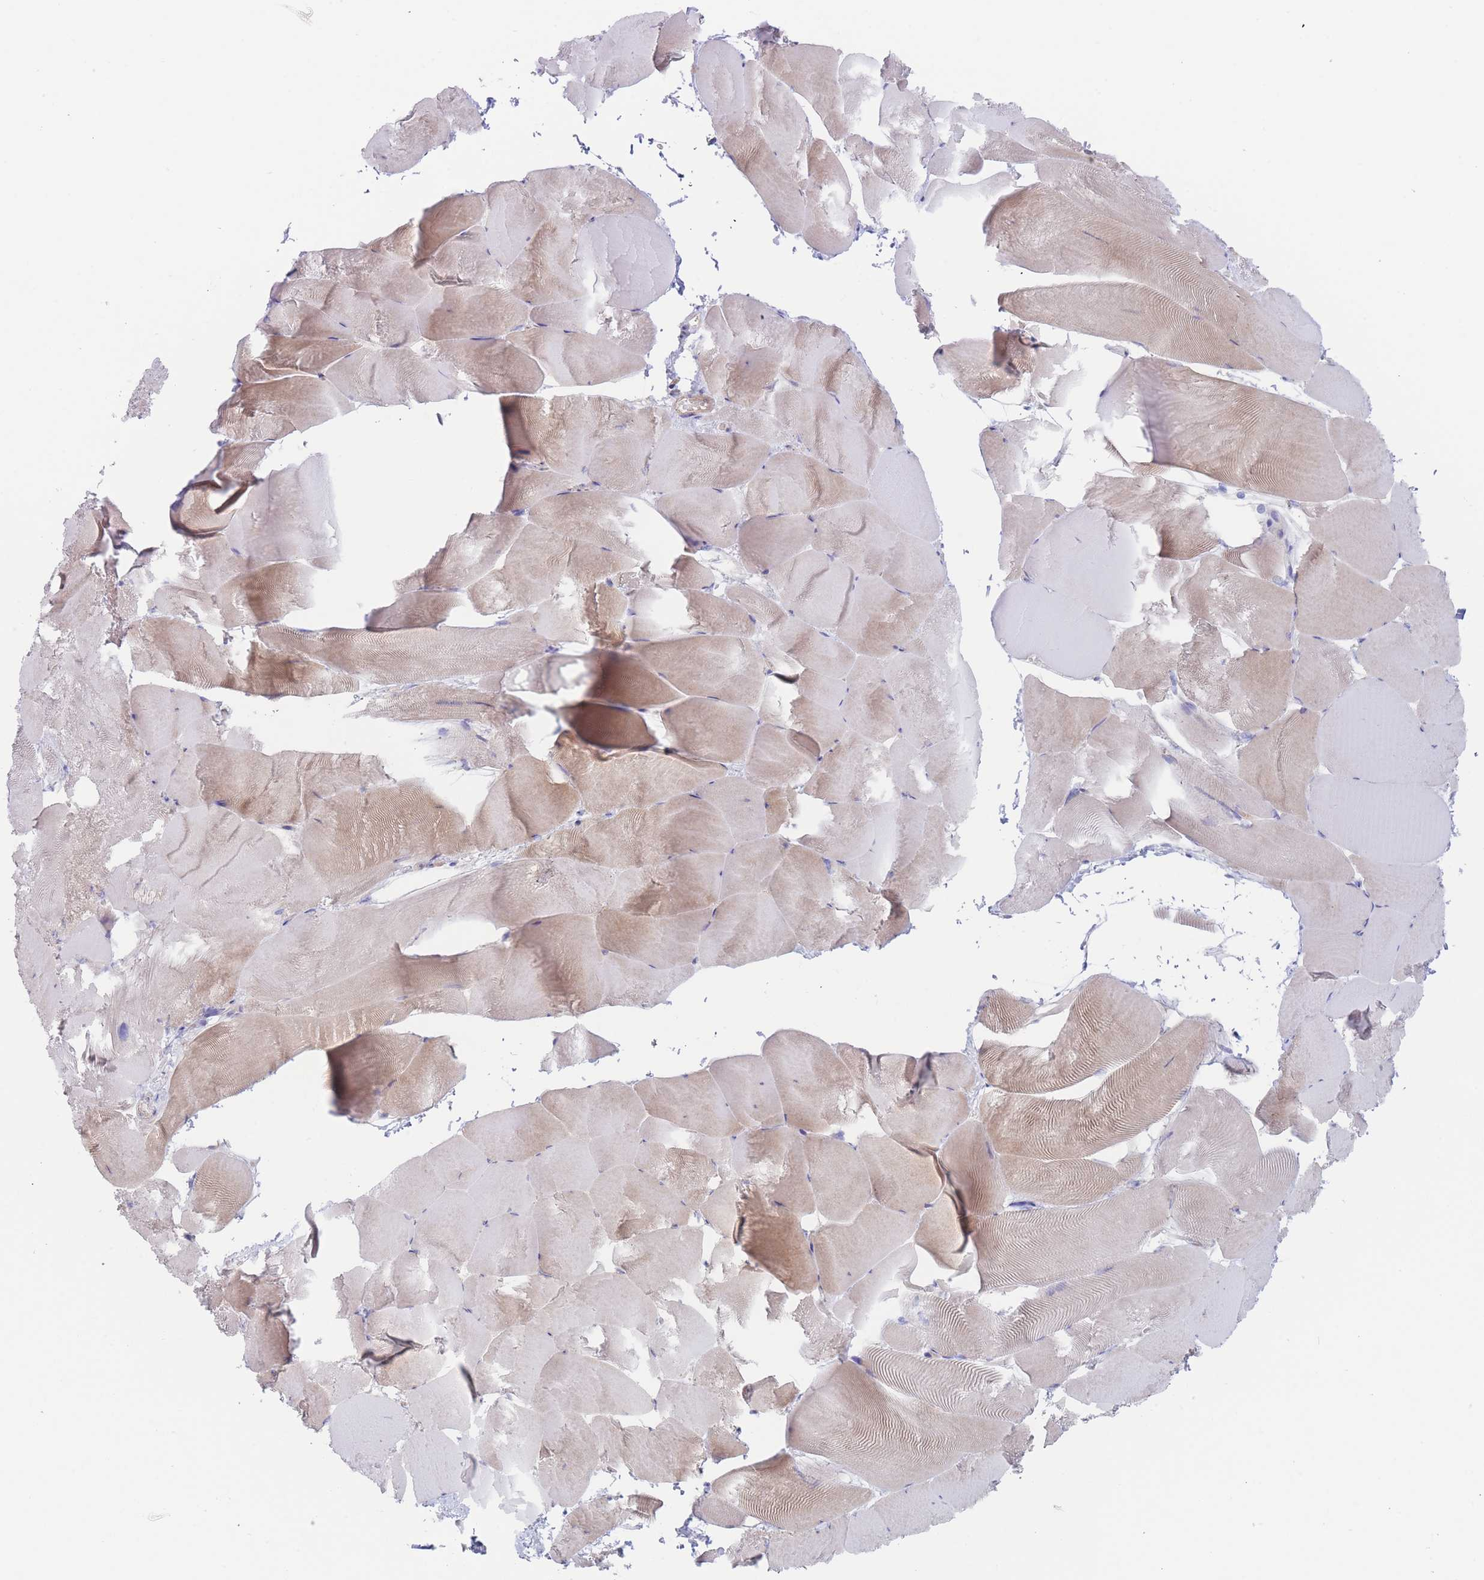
{"staining": {"intensity": "moderate", "quantity": "<25%", "location": "cytoplasmic/membranous"}, "tissue": "skeletal muscle", "cell_type": "Myocytes", "image_type": "normal", "snomed": [{"axis": "morphology", "description": "Normal tissue, NOS"}, {"axis": "topography", "description": "Skeletal muscle"}], "caption": "Protein expression by immunohistochemistry exhibits moderate cytoplasmic/membranous expression in about <25% of myocytes in benign skeletal muscle. (DAB IHC with brightfield microscopy, high magnification).", "gene": "ZNF281", "patient": {"sex": "female", "age": 64}}